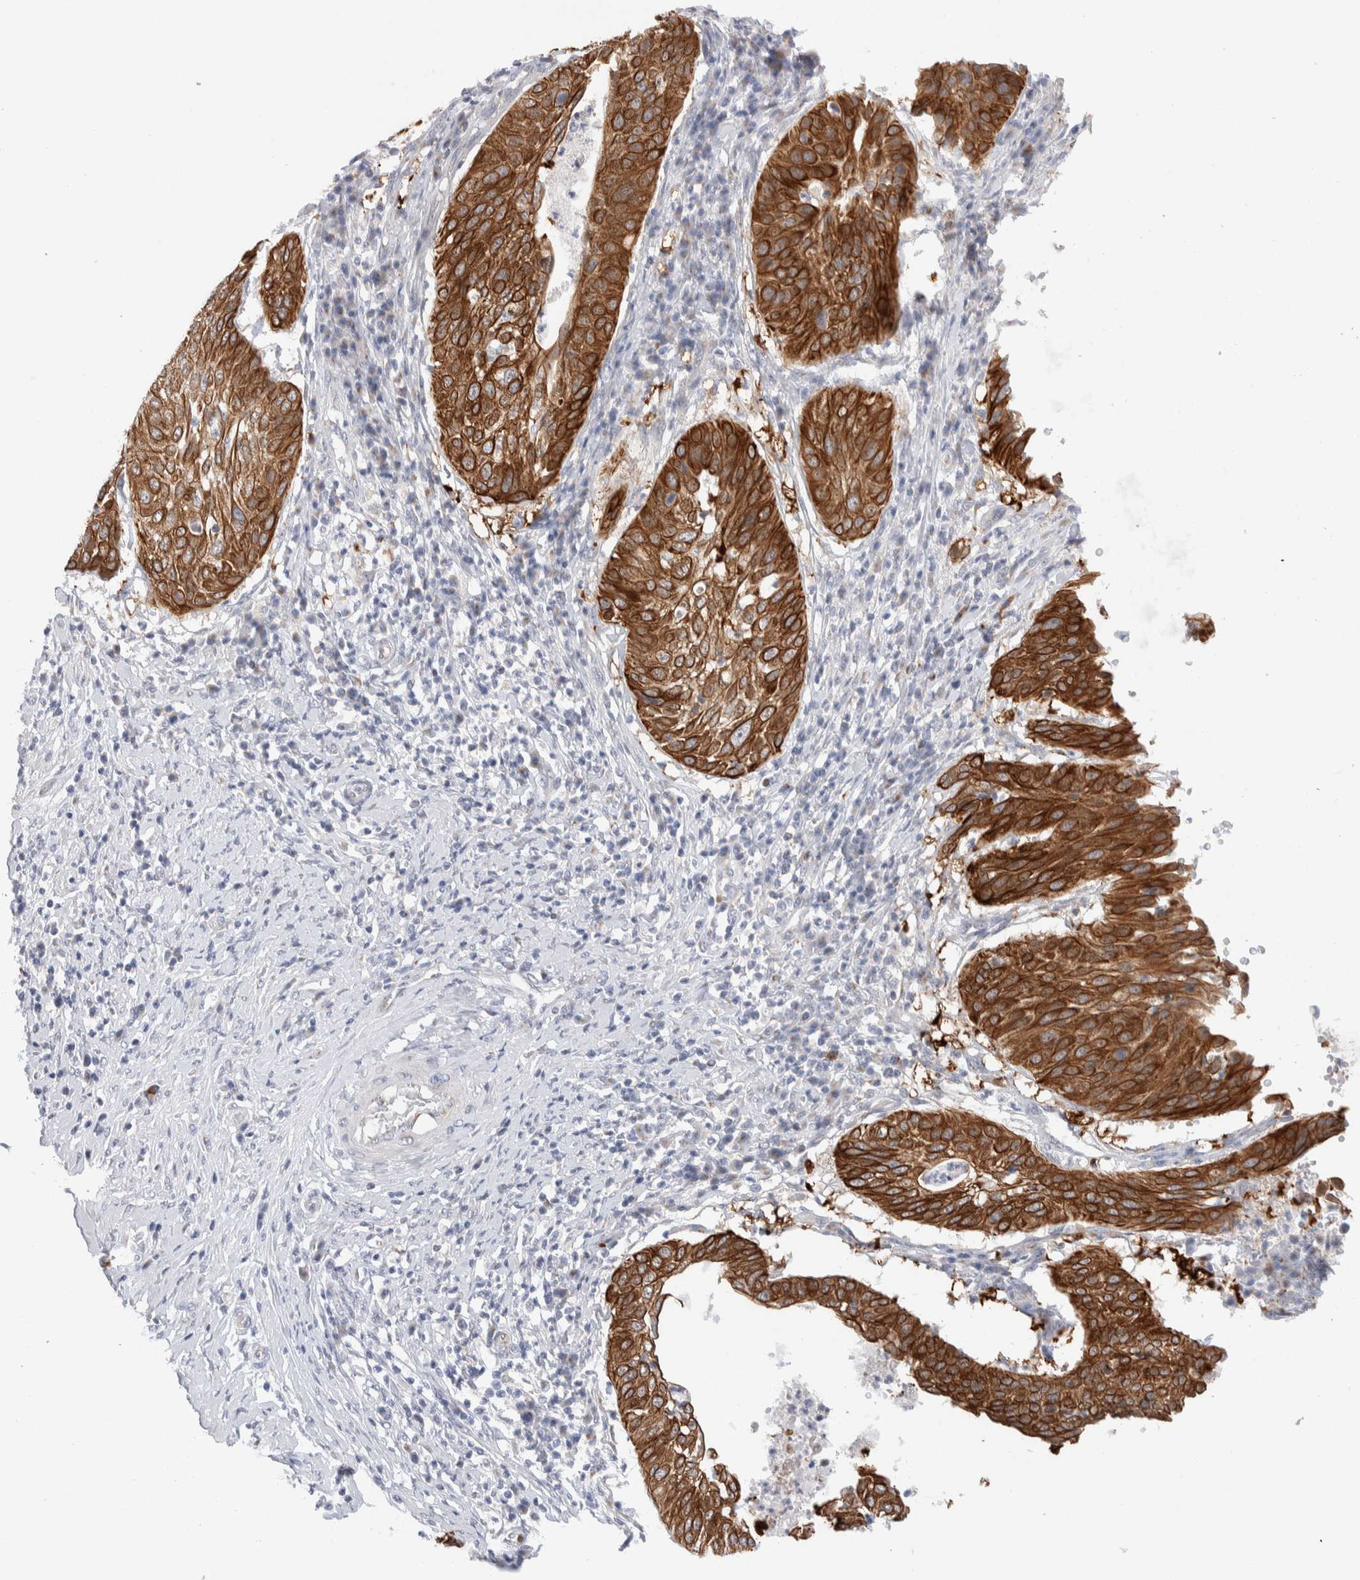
{"staining": {"intensity": "strong", "quantity": ">75%", "location": "cytoplasmic/membranous"}, "tissue": "cervical cancer", "cell_type": "Tumor cells", "image_type": "cancer", "snomed": [{"axis": "morphology", "description": "Normal tissue, NOS"}, {"axis": "morphology", "description": "Squamous cell carcinoma, NOS"}, {"axis": "topography", "description": "Cervix"}], "caption": "Tumor cells reveal high levels of strong cytoplasmic/membranous staining in approximately >75% of cells in human cervical cancer.", "gene": "C1orf112", "patient": {"sex": "female", "age": 39}}